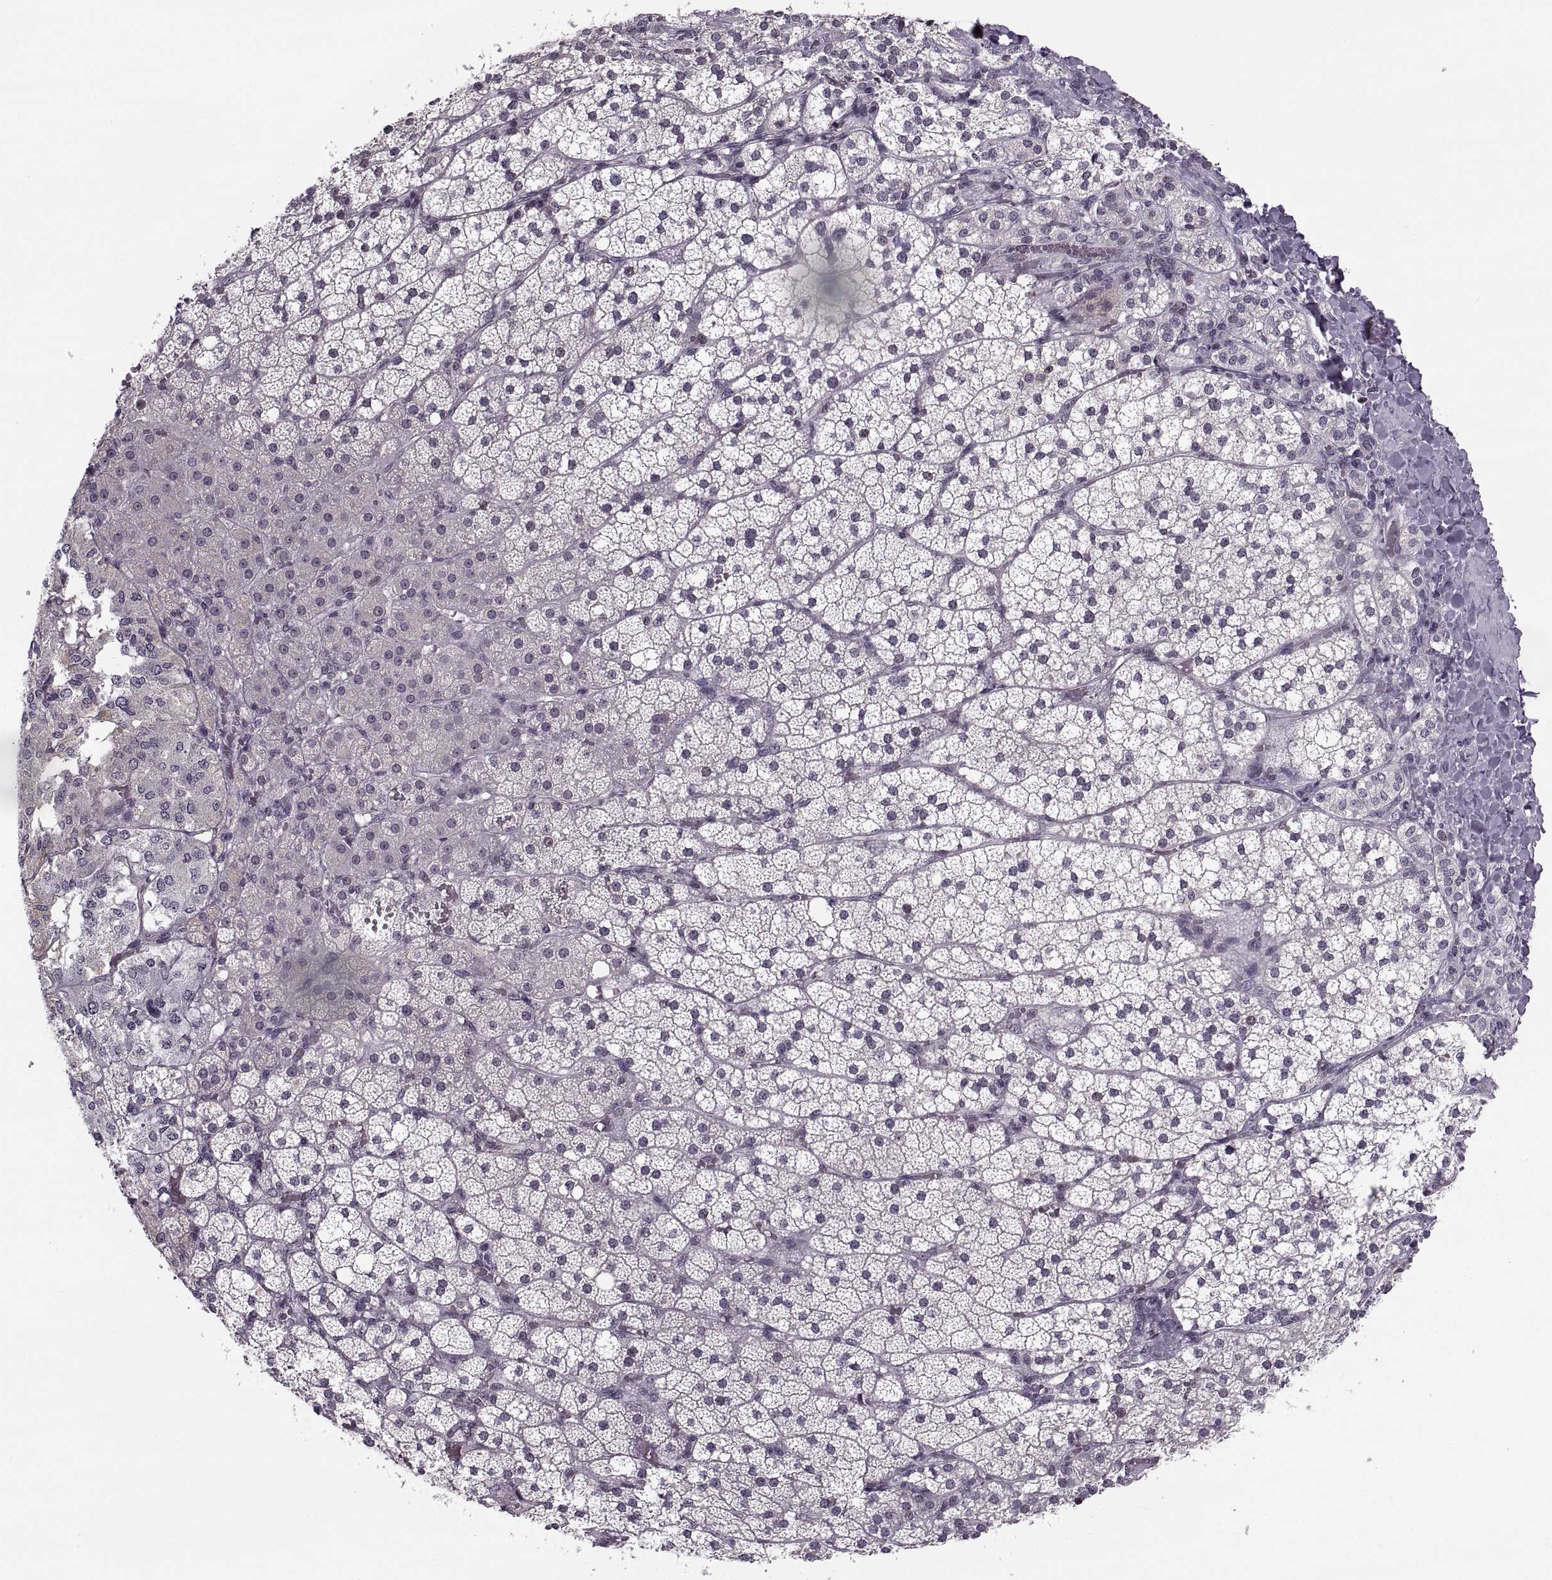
{"staining": {"intensity": "negative", "quantity": "none", "location": "none"}, "tissue": "adrenal gland", "cell_type": "Glandular cells", "image_type": "normal", "snomed": [{"axis": "morphology", "description": "Normal tissue, NOS"}, {"axis": "topography", "description": "Adrenal gland"}], "caption": "A high-resolution histopathology image shows immunohistochemistry (IHC) staining of unremarkable adrenal gland, which displays no significant expression in glandular cells. Brightfield microscopy of immunohistochemistry stained with DAB (brown) and hematoxylin (blue), captured at high magnification.", "gene": "LUZP2", "patient": {"sex": "male", "age": 53}}